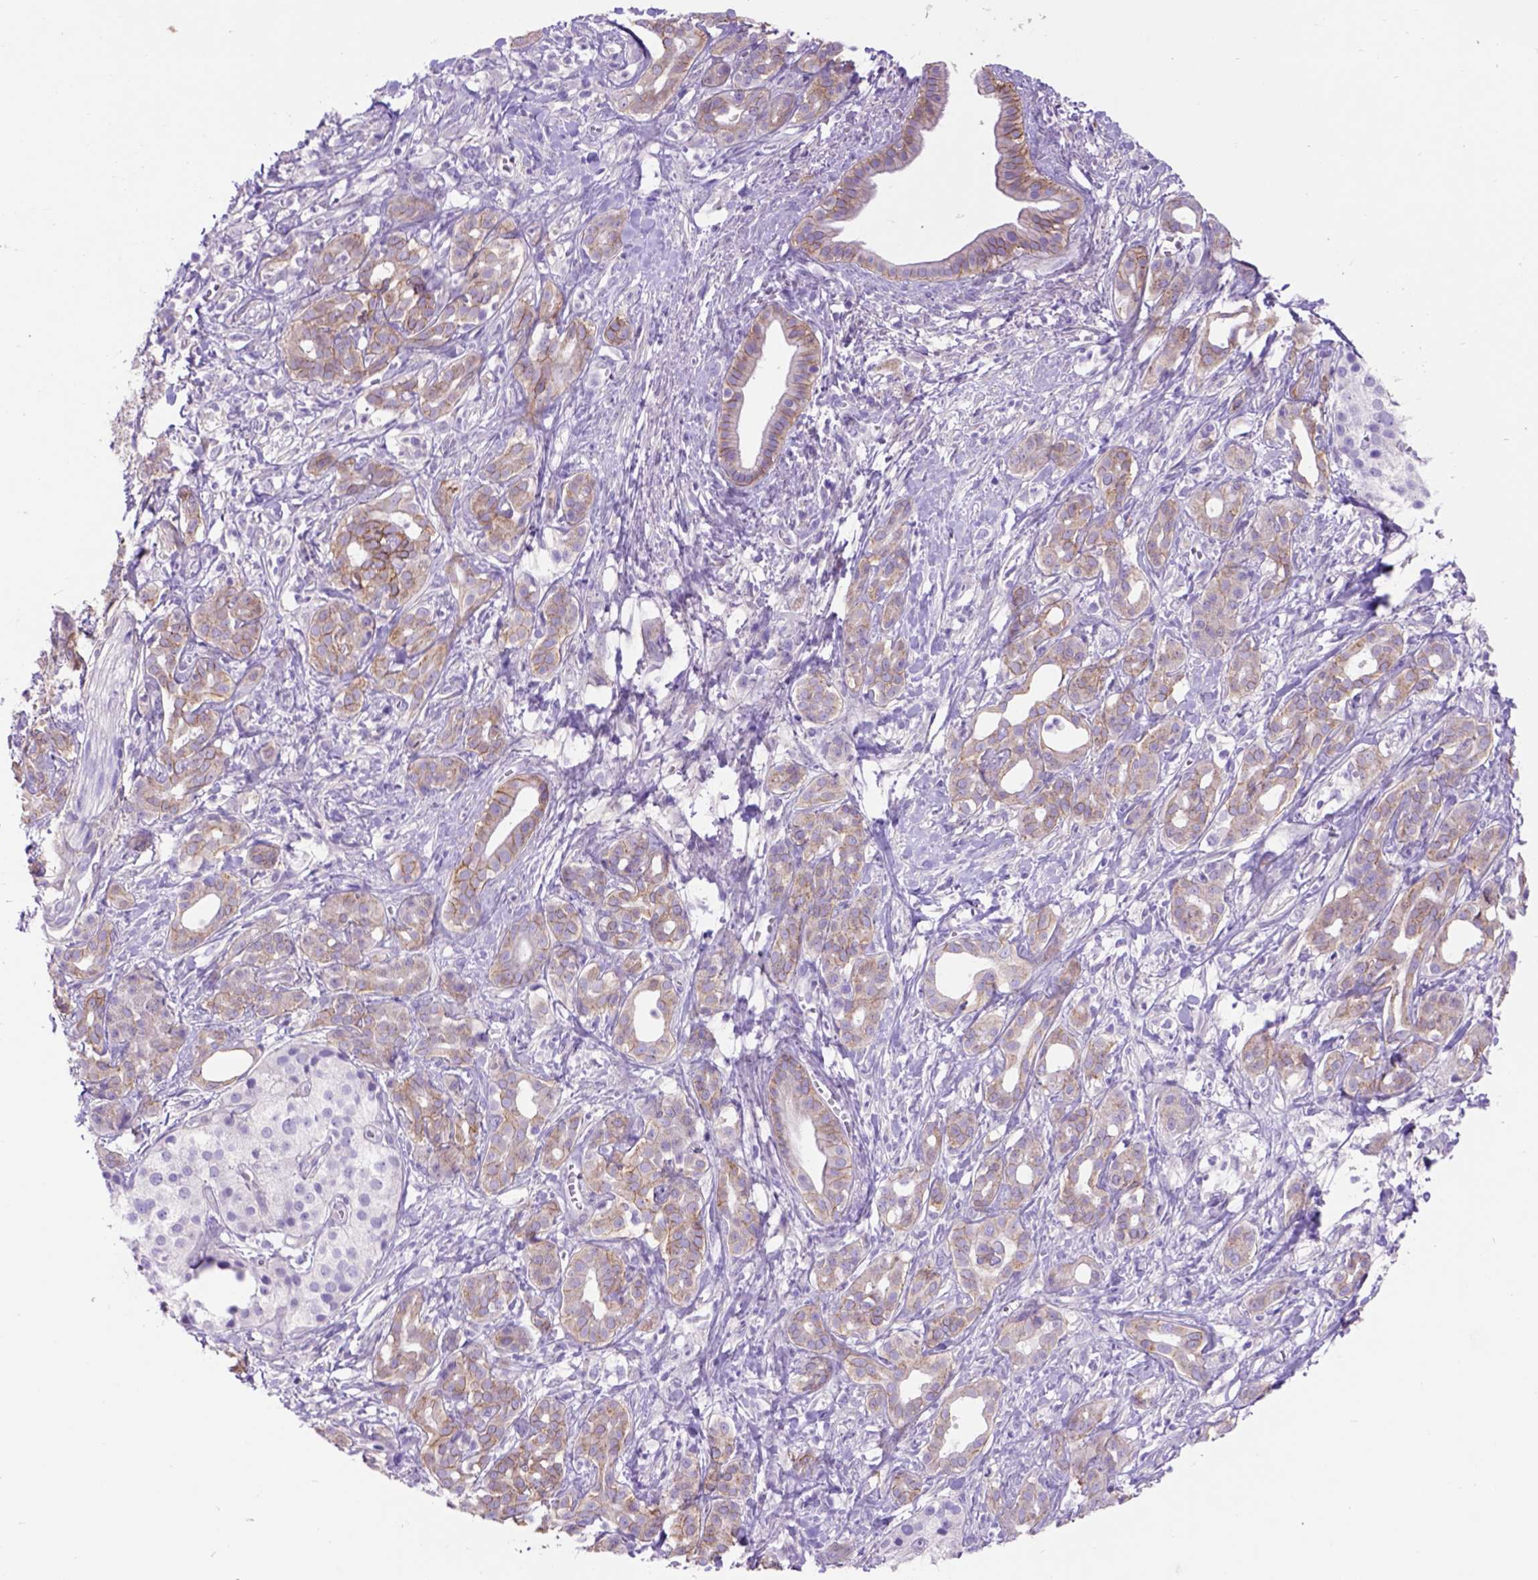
{"staining": {"intensity": "weak", "quantity": ">75%", "location": "cytoplasmic/membranous"}, "tissue": "pancreatic cancer", "cell_type": "Tumor cells", "image_type": "cancer", "snomed": [{"axis": "morphology", "description": "Adenocarcinoma, NOS"}, {"axis": "topography", "description": "Pancreas"}], "caption": "A brown stain labels weak cytoplasmic/membranous expression of a protein in human pancreatic cancer tumor cells. The staining was performed using DAB (3,3'-diaminobenzidine), with brown indicating positive protein expression. Nuclei are stained blue with hematoxylin.", "gene": "EGFR", "patient": {"sex": "male", "age": 61}}